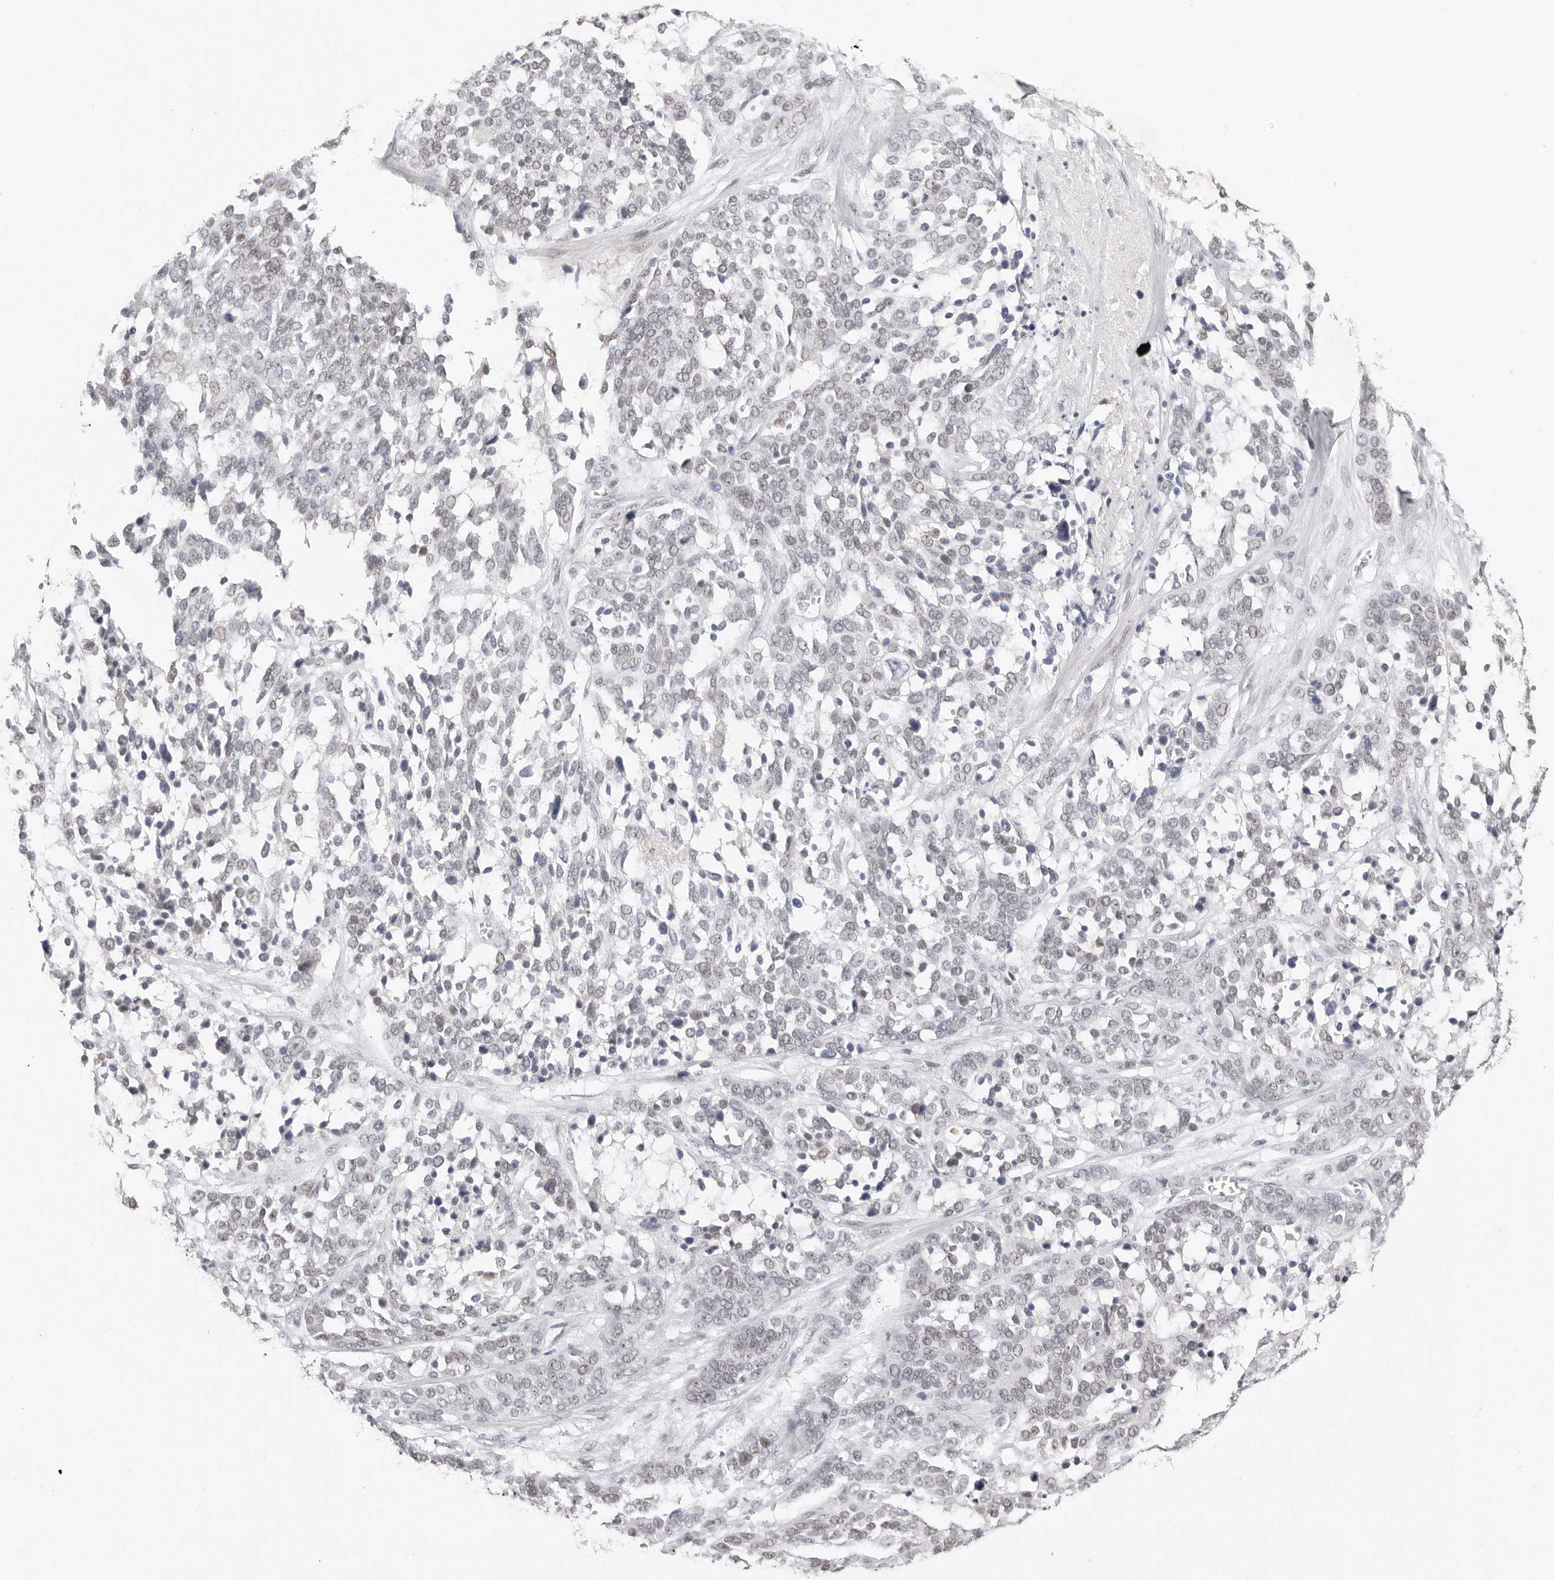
{"staining": {"intensity": "negative", "quantity": "none", "location": "none"}, "tissue": "ovarian cancer", "cell_type": "Tumor cells", "image_type": "cancer", "snomed": [{"axis": "morphology", "description": "Cystadenocarcinoma, serous, NOS"}, {"axis": "topography", "description": "Ovary"}], "caption": "Tumor cells are negative for protein expression in human serous cystadenocarcinoma (ovarian).", "gene": "LARP7", "patient": {"sex": "female", "age": 44}}